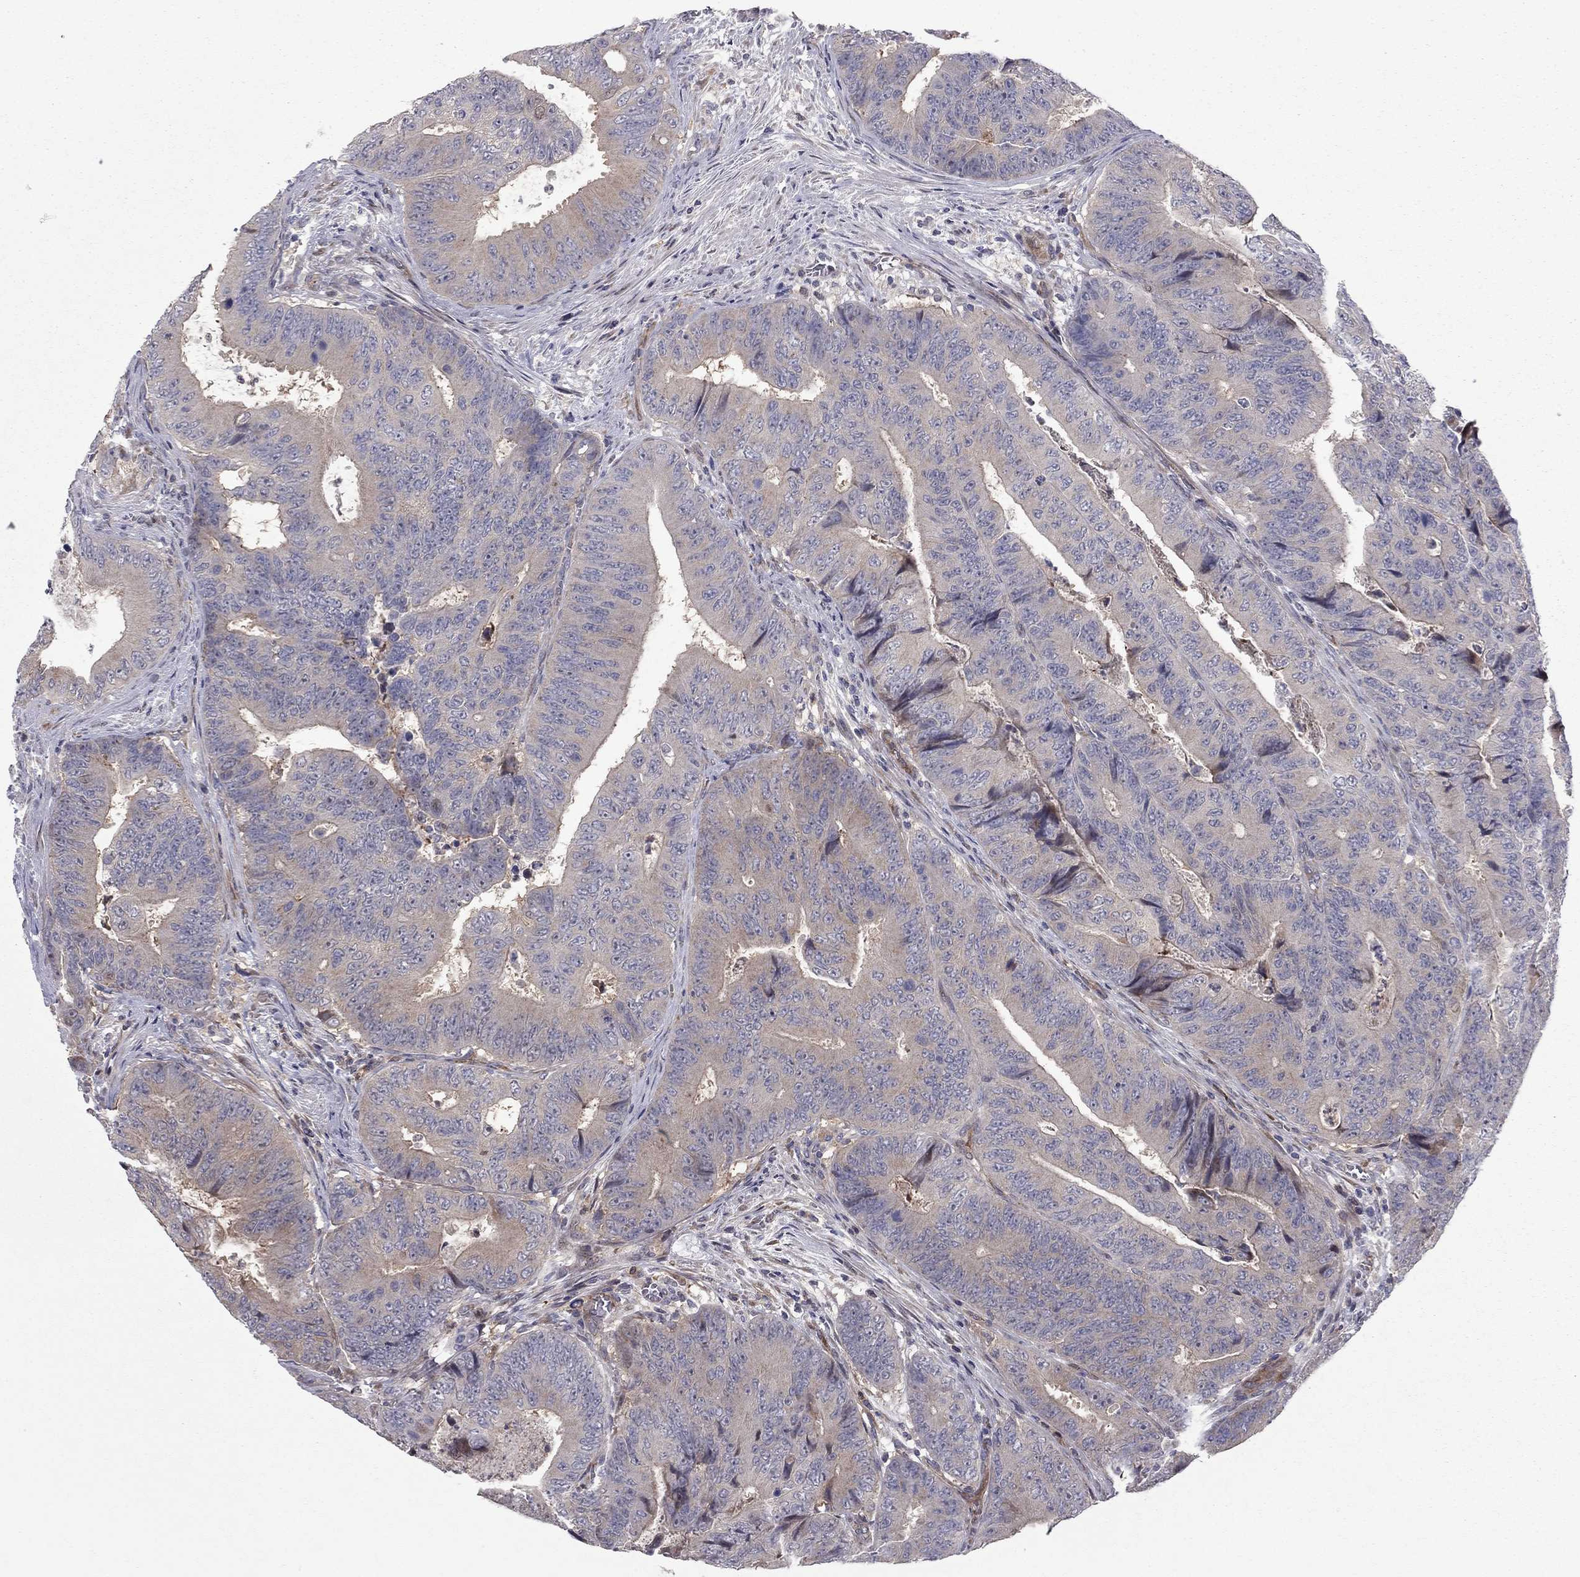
{"staining": {"intensity": "moderate", "quantity": "<25%", "location": "cytoplasmic/membranous"}, "tissue": "colorectal cancer", "cell_type": "Tumor cells", "image_type": "cancer", "snomed": [{"axis": "morphology", "description": "Adenocarcinoma, NOS"}, {"axis": "topography", "description": "Colon"}], "caption": "A brown stain shows moderate cytoplasmic/membranous expression of a protein in human colorectal adenocarcinoma tumor cells. The staining was performed using DAB (3,3'-diaminobenzidine) to visualize the protein expression in brown, while the nuclei were stained in blue with hematoxylin (Magnification: 20x).", "gene": "DUSP7", "patient": {"sex": "female", "age": 48}}